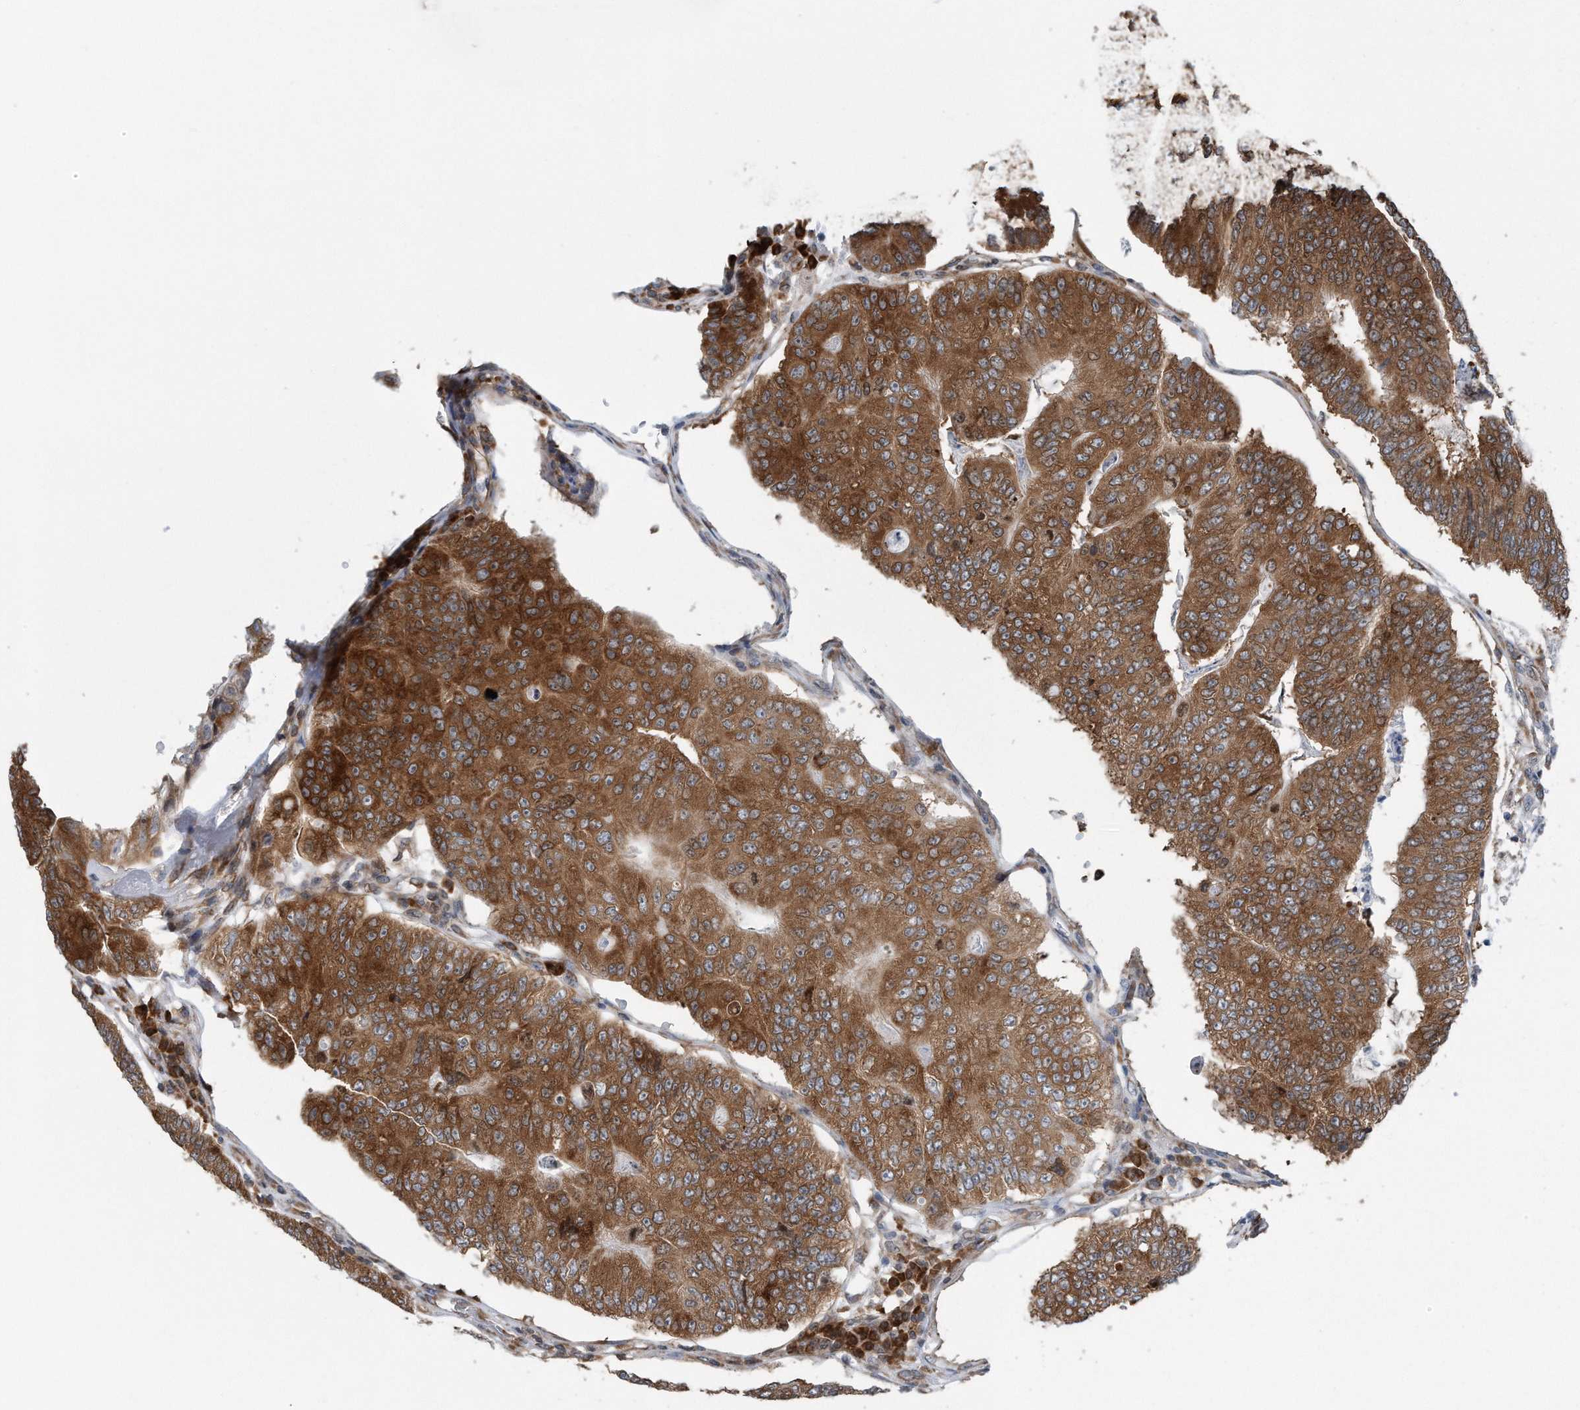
{"staining": {"intensity": "strong", "quantity": ">75%", "location": "cytoplasmic/membranous"}, "tissue": "colorectal cancer", "cell_type": "Tumor cells", "image_type": "cancer", "snomed": [{"axis": "morphology", "description": "Adenocarcinoma, NOS"}, {"axis": "topography", "description": "Colon"}], "caption": "Colorectal adenocarcinoma stained with DAB IHC reveals high levels of strong cytoplasmic/membranous positivity in about >75% of tumor cells.", "gene": "RPL26L1", "patient": {"sex": "female", "age": 67}}